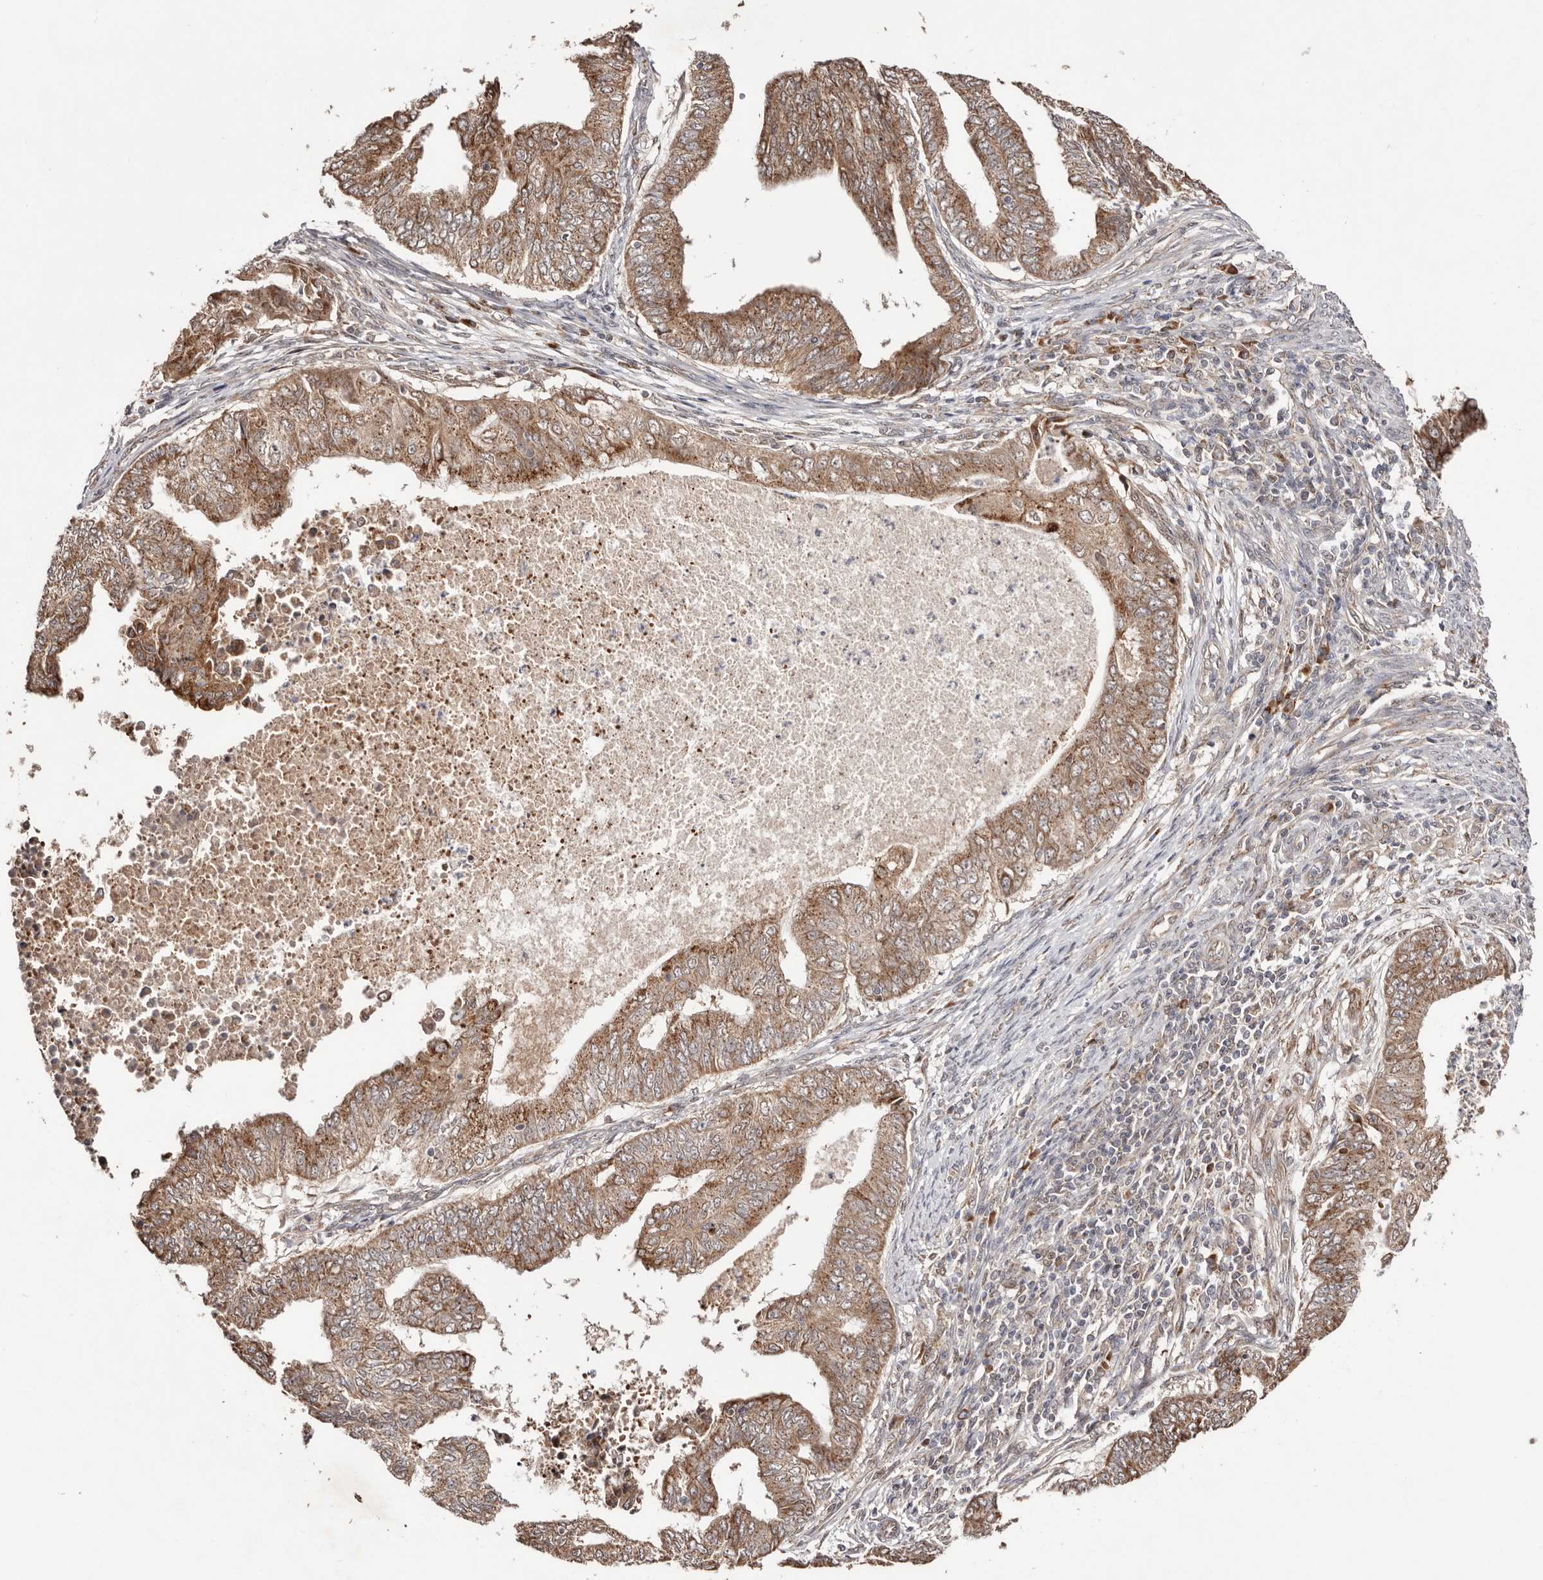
{"staining": {"intensity": "moderate", "quantity": ">75%", "location": "cytoplasmic/membranous"}, "tissue": "endometrial cancer", "cell_type": "Tumor cells", "image_type": "cancer", "snomed": [{"axis": "morphology", "description": "Polyp, NOS"}, {"axis": "morphology", "description": "Adenocarcinoma, NOS"}, {"axis": "morphology", "description": "Adenoma, NOS"}, {"axis": "topography", "description": "Endometrium"}], "caption": "Endometrial adenoma stained with IHC exhibits moderate cytoplasmic/membranous expression in approximately >75% of tumor cells. The staining is performed using DAB brown chromogen to label protein expression. The nuclei are counter-stained blue using hematoxylin.", "gene": "EGR3", "patient": {"sex": "female", "age": 79}}